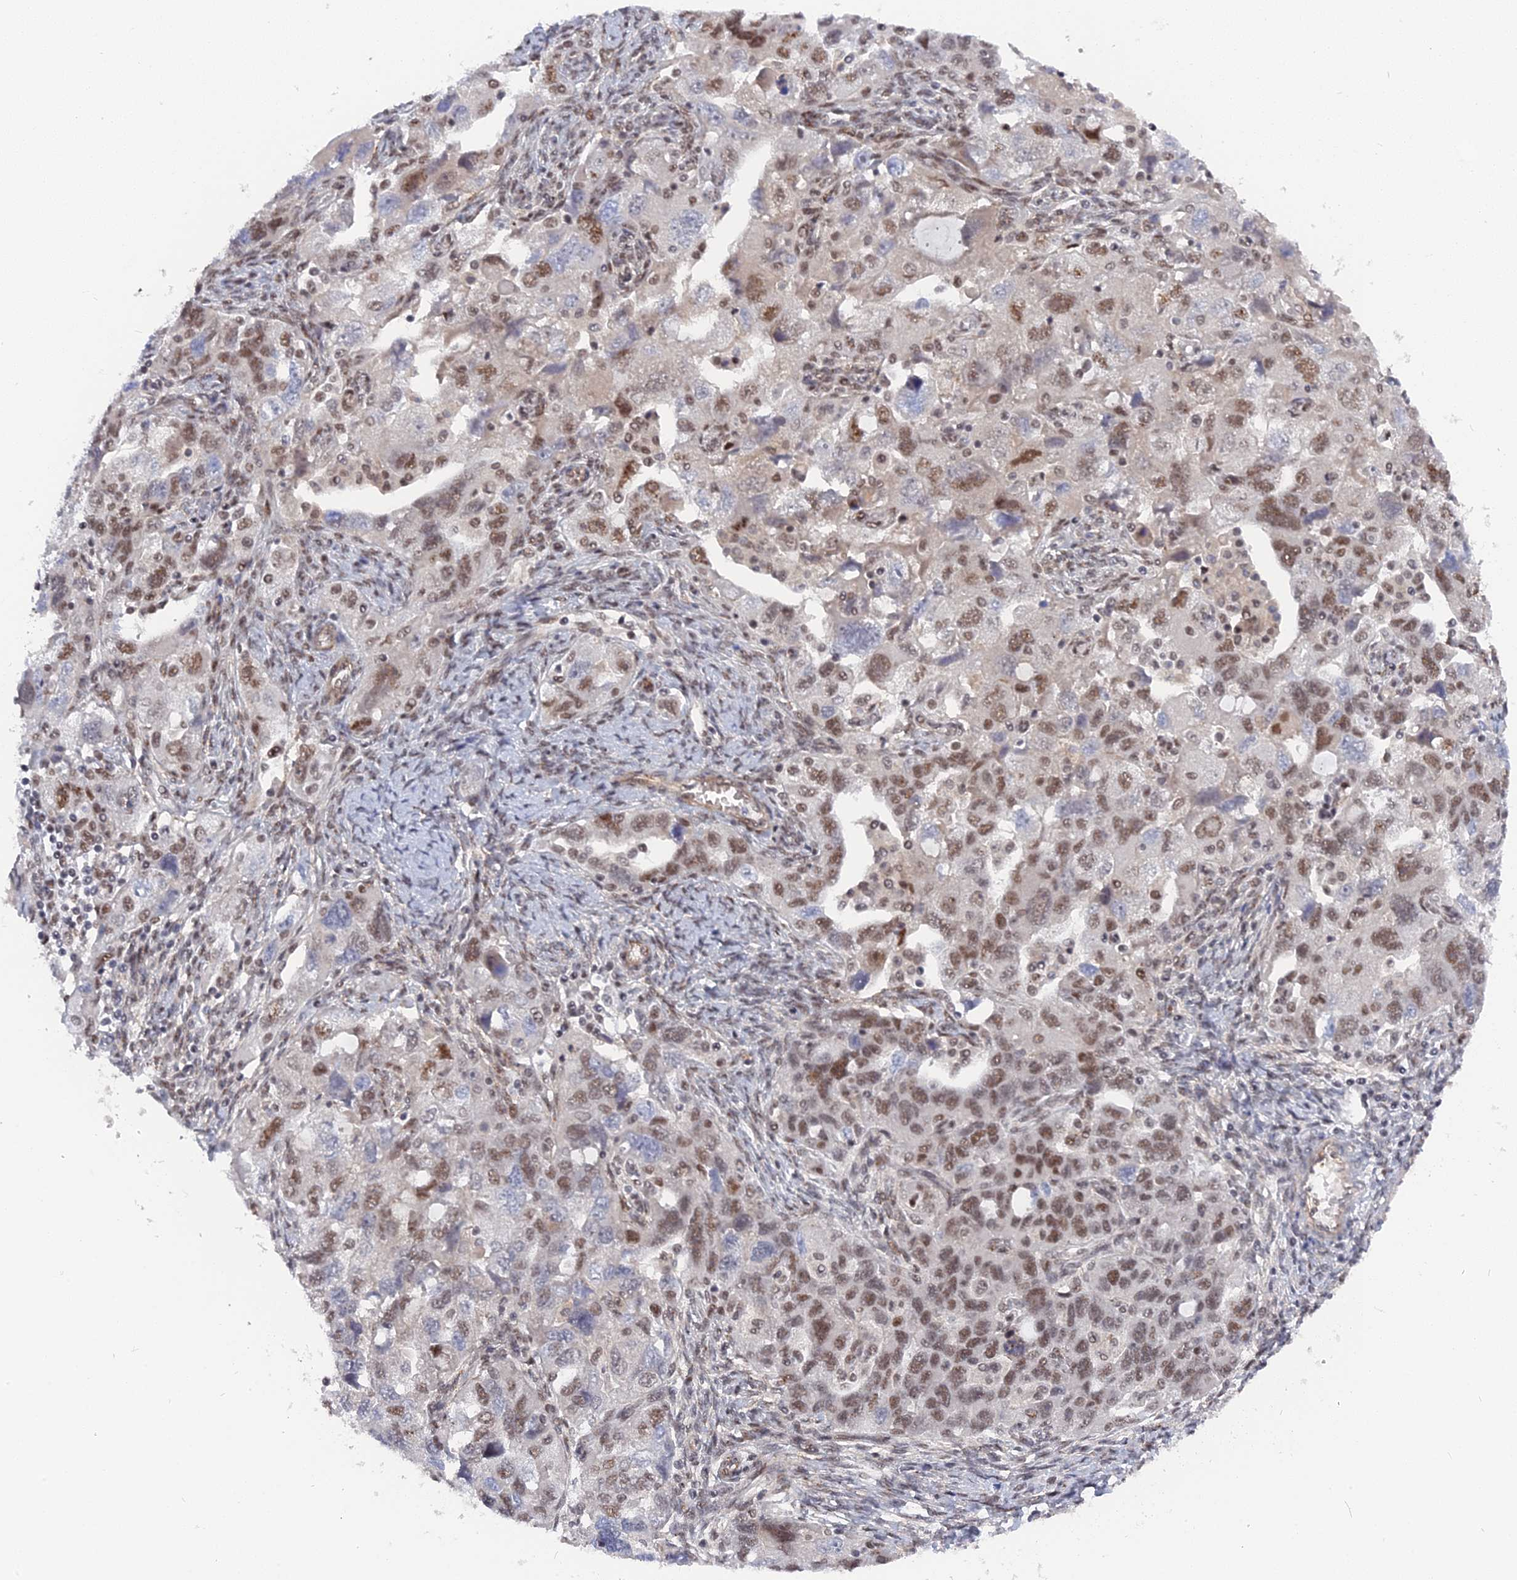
{"staining": {"intensity": "moderate", "quantity": "25%-75%", "location": "nuclear"}, "tissue": "ovarian cancer", "cell_type": "Tumor cells", "image_type": "cancer", "snomed": [{"axis": "morphology", "description": "Carcinoma, NOS"}, {"axis": "morphology", "description": "Cystadenocarcinoma, serous, NOS"}, {"axis": "topography", "description": "Ovary"}], "caption": "Immunohistochemical staining of human ovarian cancer (serous cystadenocarcinoma) demonstrates medium levels of moderate nuclear protein staining in about 25%-75% of tumor cells.", "gene": "CCDC85A", "patient": {"sex": "female", "age": 69}}